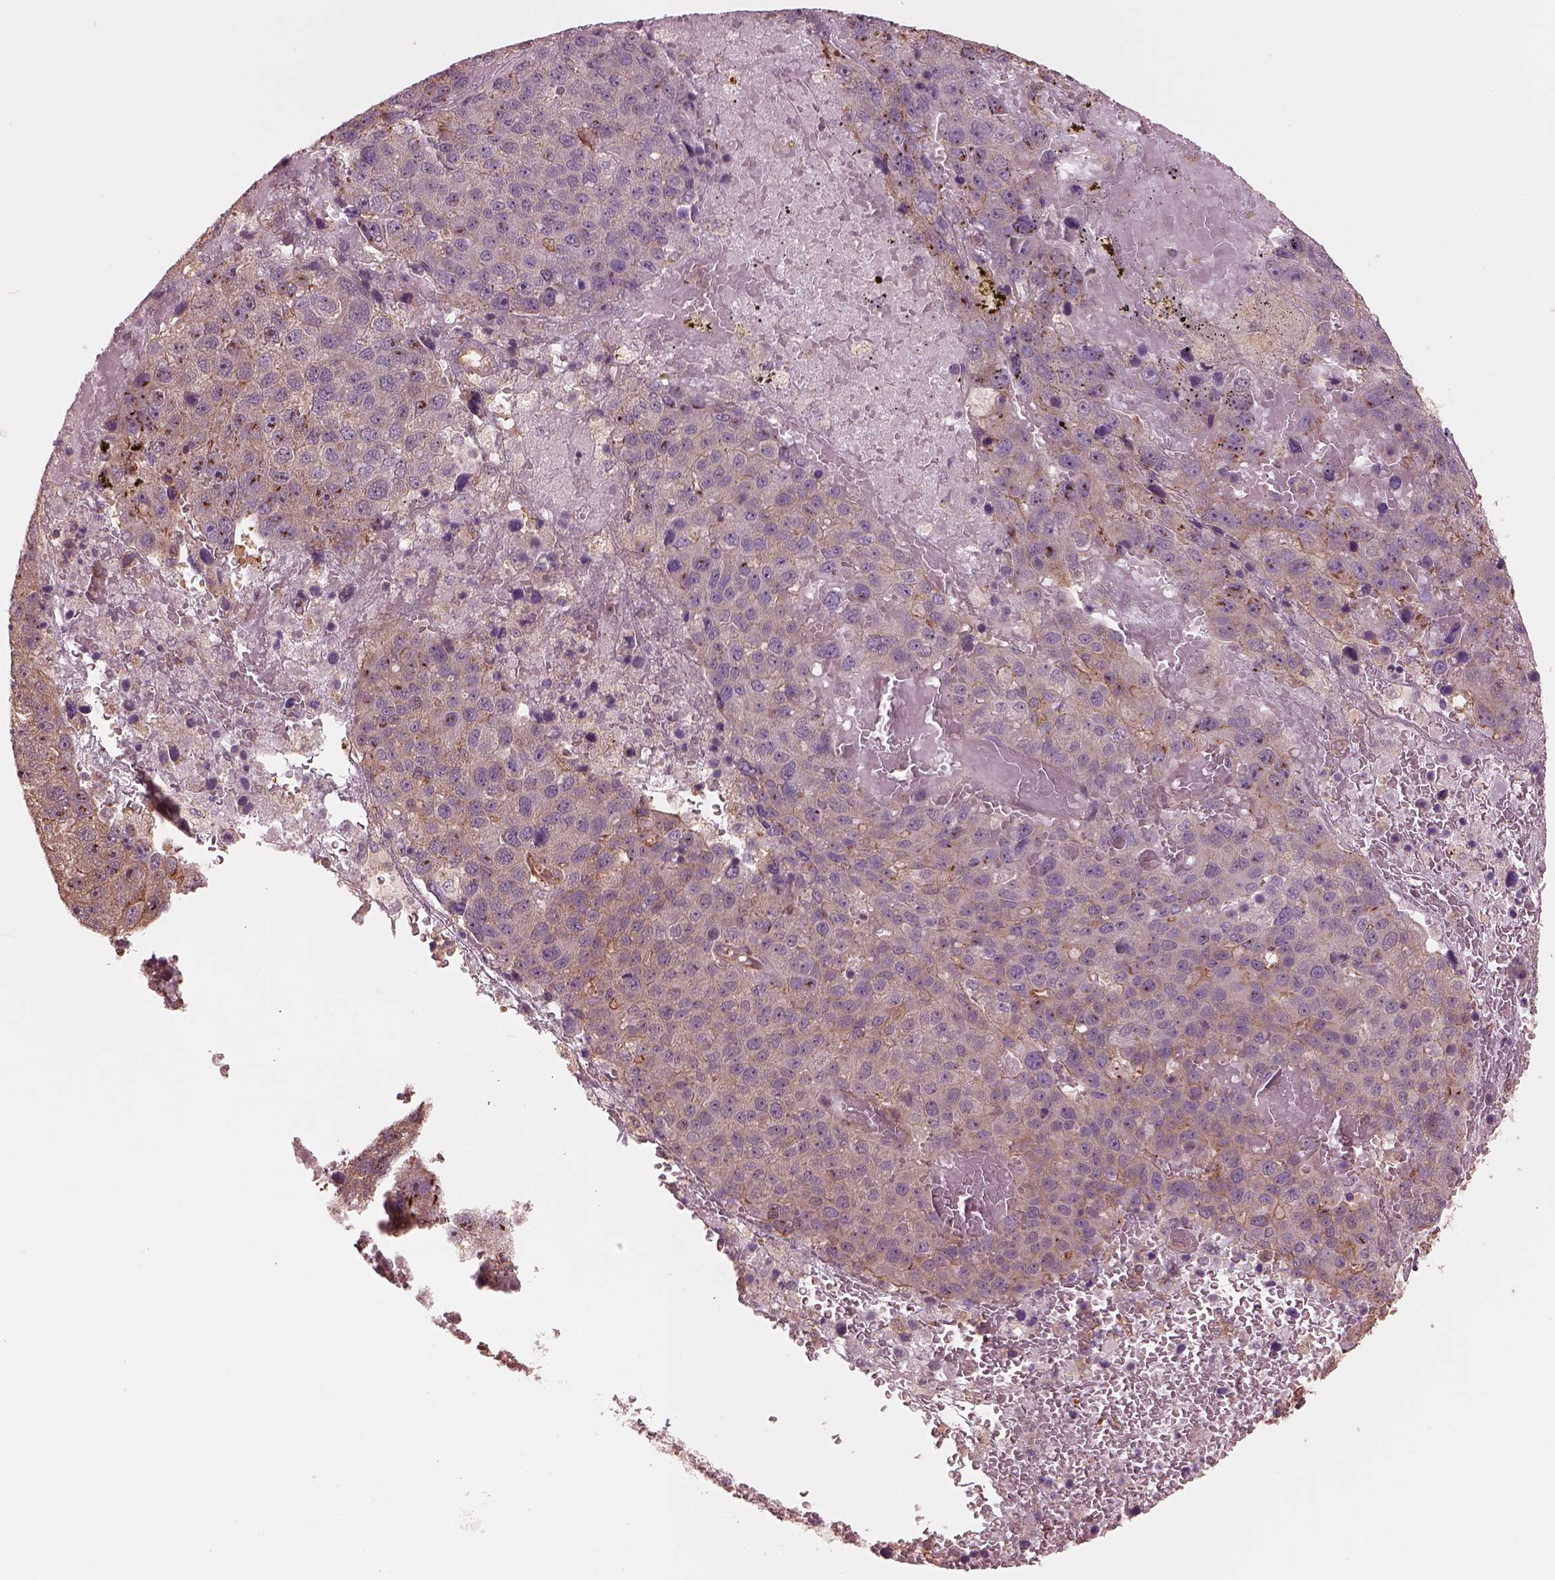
{"staining": {"intensity": "moderate", "quantity": ">75%", "location": "cytoplasmic/membranous"}, "tissue": "pancreatic cancer", "cell_type": "Tumor cells", "image_type": "cancer", "snomed": [{"axis": "morphology", "description": "Adenocarcinoma, NOS"}, {"axis": "topography", "description": "Pancreas"}], "caption": "Pancreatic cancer stained with DAB (3,3'-diaminobenzidine) IHC demonstrates medium levels of moderate cytoplasmic/membranous positivity in approximately >75% of tumor cells. Using DAB (brown) and hematoxylin (blue) stains, captured at high magnification using brightfield microscopy.", "gene": "STK33", "patient": {"sex": "female", "age": 61}}